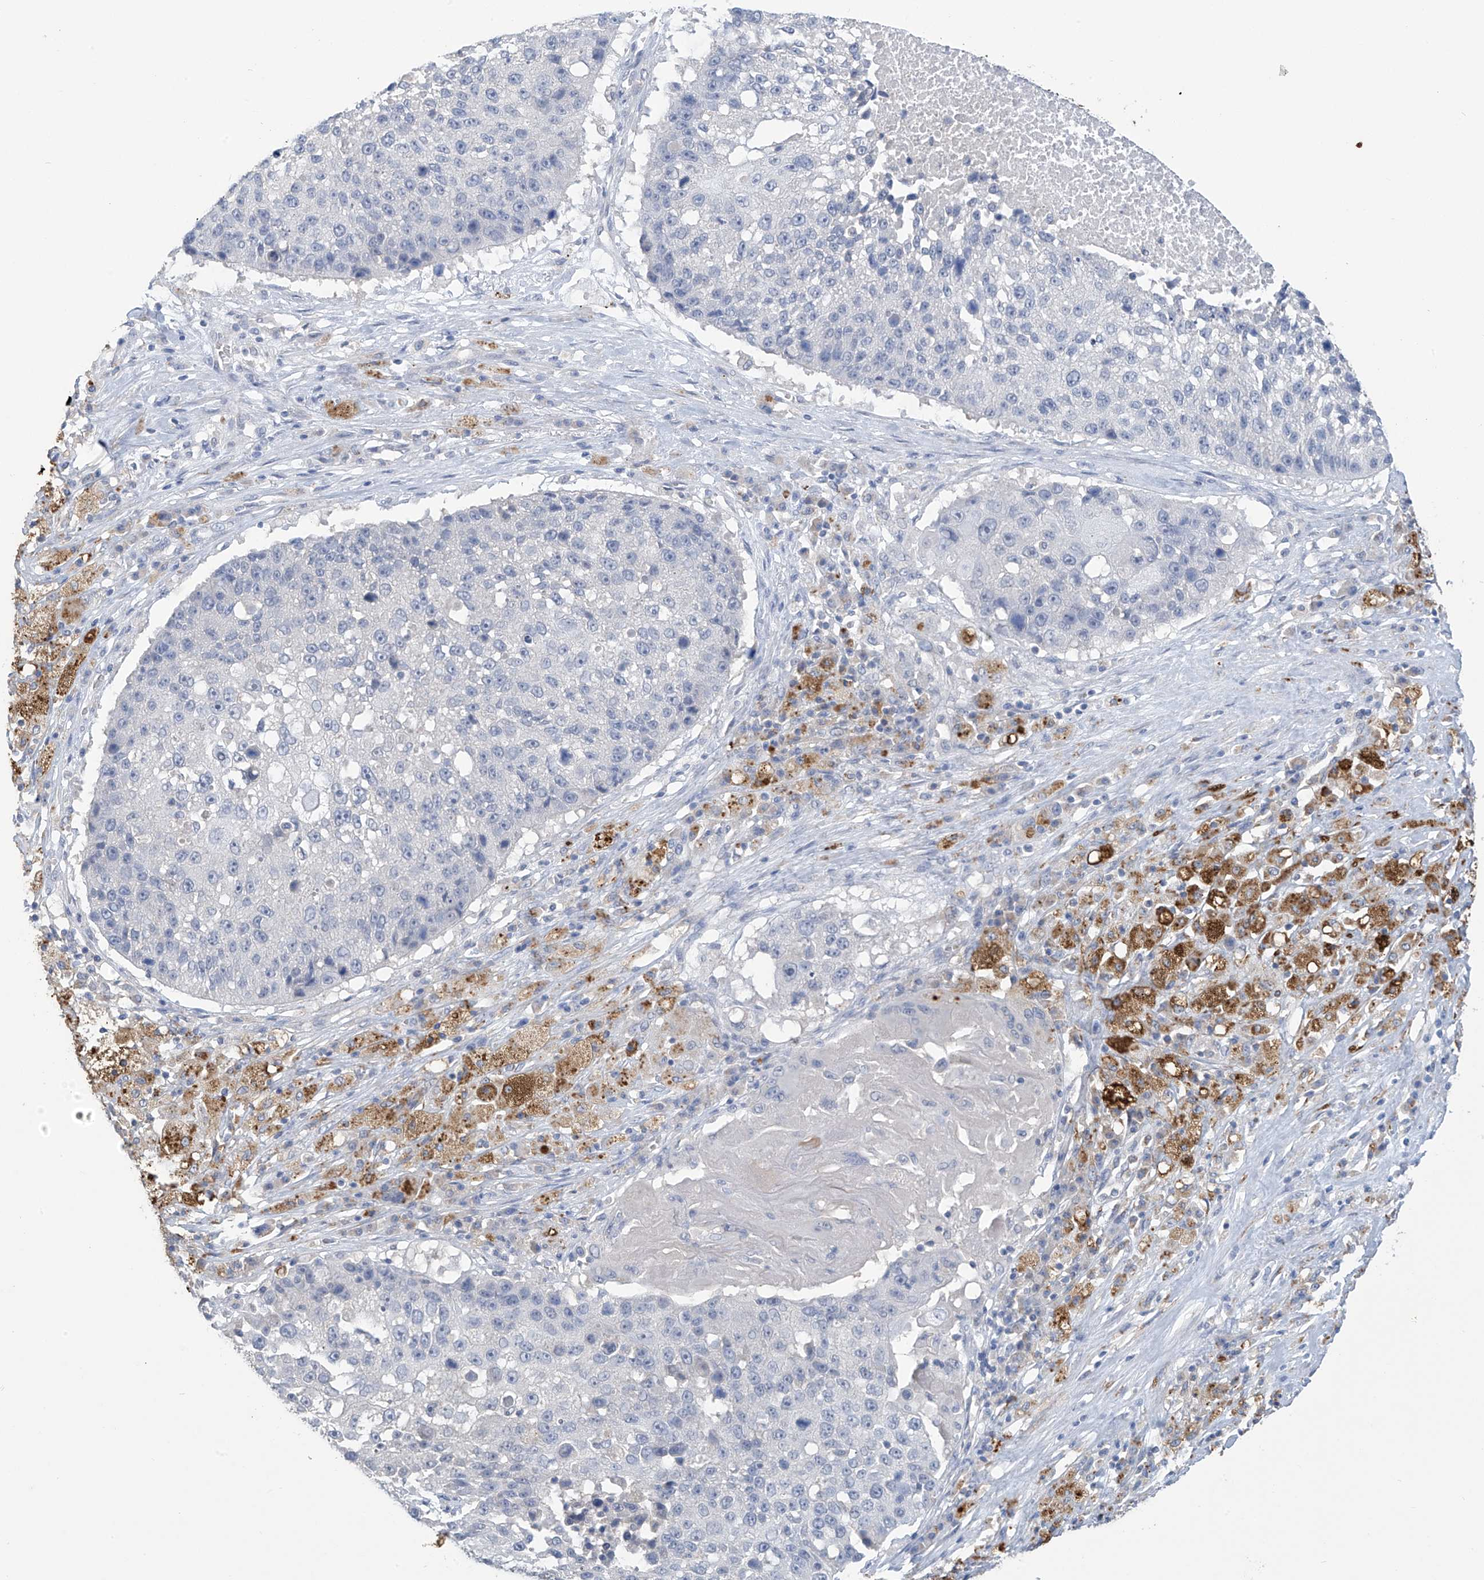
{"staining": {"intensity": "negative", "quantity": "none", "location": "none"}, "tissue": "lung cancer", "cell_type": "Tumor cells", "image_type": "cancer", "snomed": [{"axis": "morphology", "description": "Squamous cell carcinoma, NOS"}, {"axis": "topography", "description": "Lung"}], "caption": "DAB immunohistochemical staining of lung cancer exhibits no significant positivity in tumor cells.", "gene": "OGT", "patient": {"sex": "male", "age": 61}}